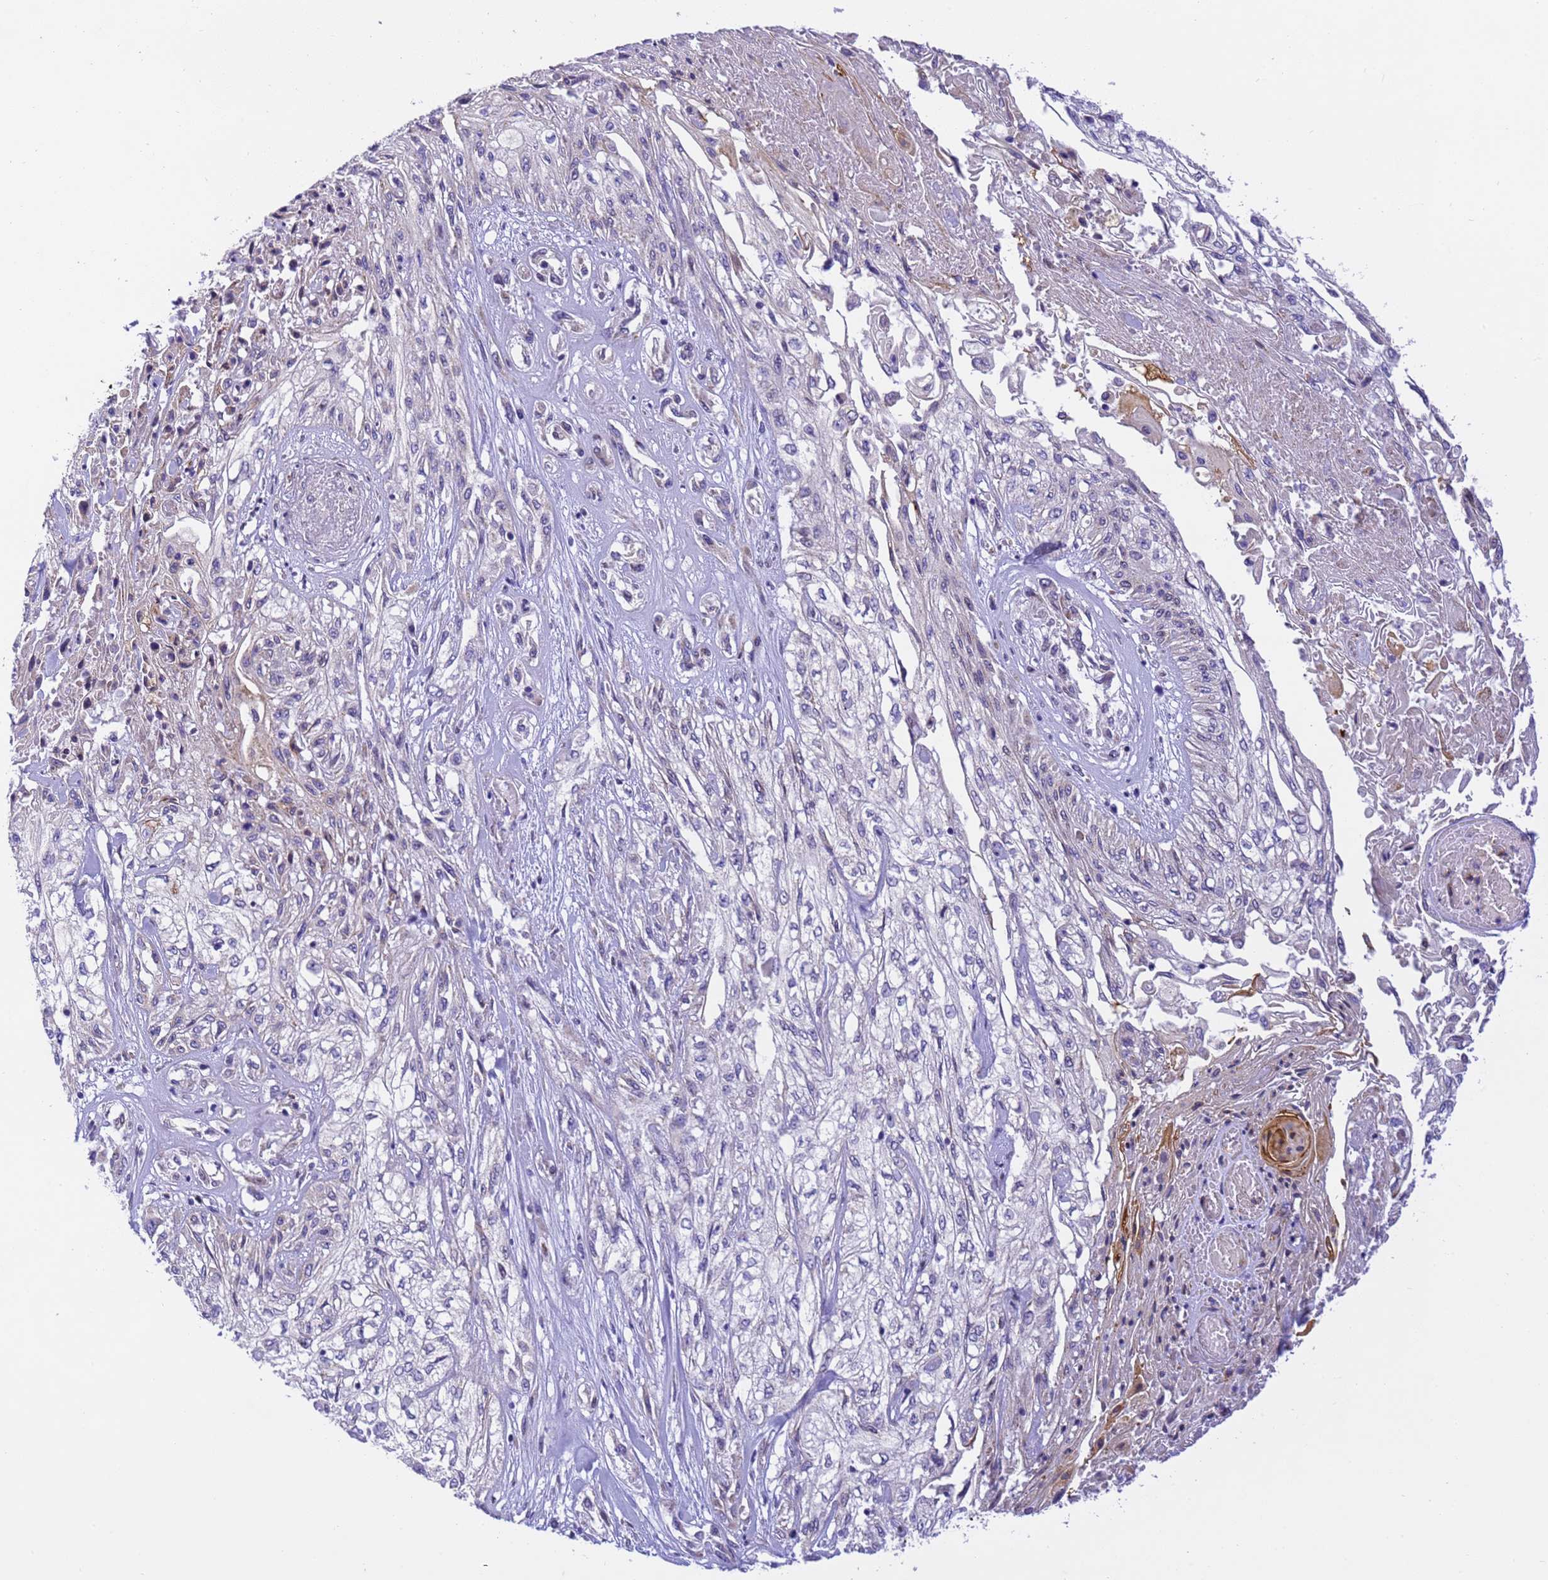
{"staining": {"intensity": "negative", "quantity": "none", "location": "none"}, "tissue": "skin cancer", "cell_type": "Tumor cells", "image_type": "cancer", "snomed": [{"axis": "morphology", "description": "Squamous cell carcinoma, NOS"}, {"axis": "morphology", "description": "Squamous cell carcinoma, metastatic, NOS"}, {"axis": "topography", "description": "Skin"}, {"axis": "topography", "description": "Lymph node"}], "caption": "Skin cancer (squamous cell carcinoma) was stained to show a protein in brown. There is no significant positivity in tumor cells.", "gene": "RHBDD3", "patient": {"sex": "male", "age": 75}}